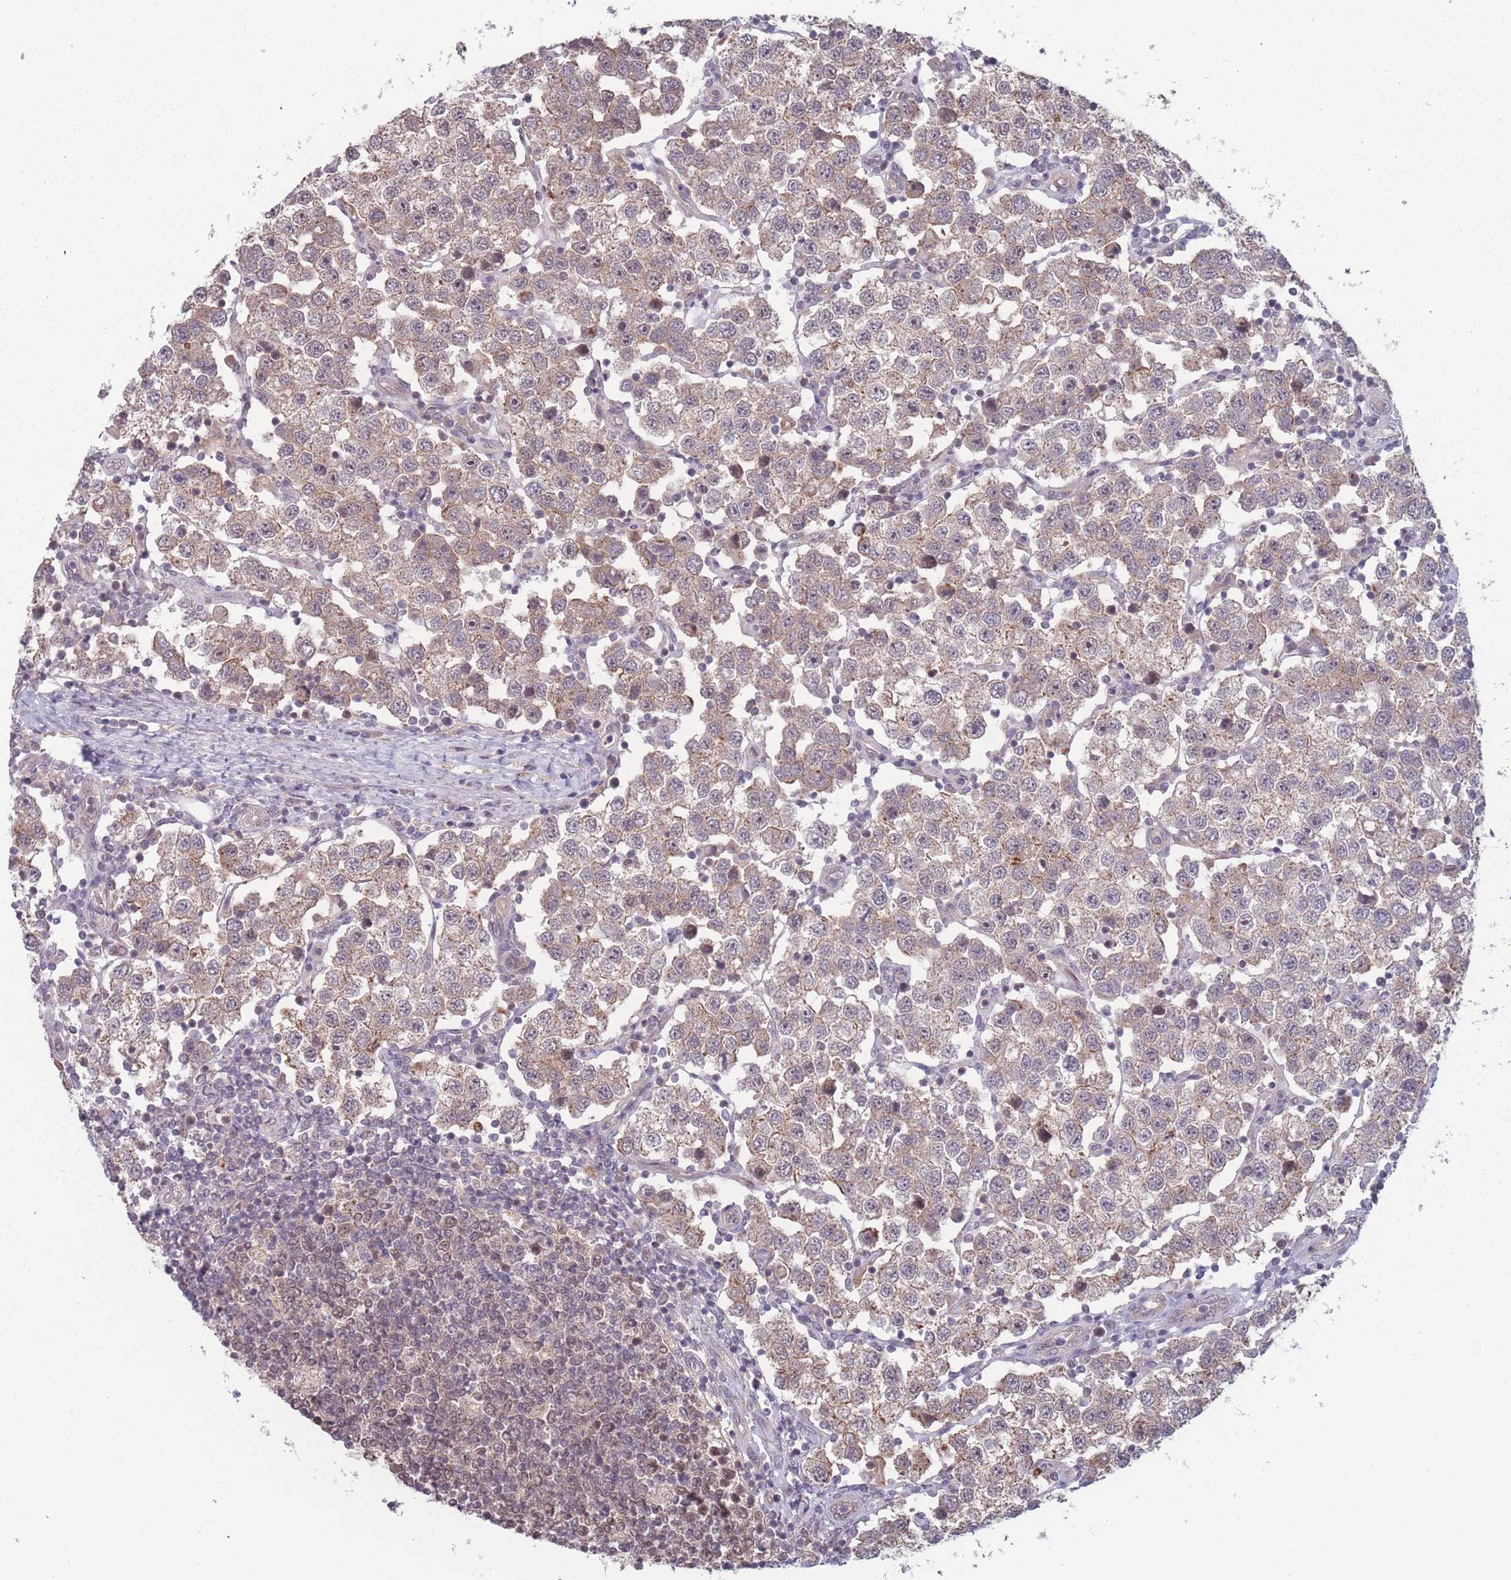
{"staining": {"intensity": "weak", "quantity": ">75%", "location": "cytoplasmic/membranous"}, "tissue": "testis cancer", "cell_type": "Tumor cells", "image_type": "cancer", "snomed": [{"axis": "morphology", "description": "Seminoma, NOS"}, {"axis": "topography", "description": "Testis"}], "caption": "An IHC histopathology image of neoplastic tissue is shown. Protein staining in brown labels weak cytoplasmic/membranous positivity in seminoma (testis) within tumor cells.", "gene": "RPS18", "patient": {"sex": "male", "age": 37}}